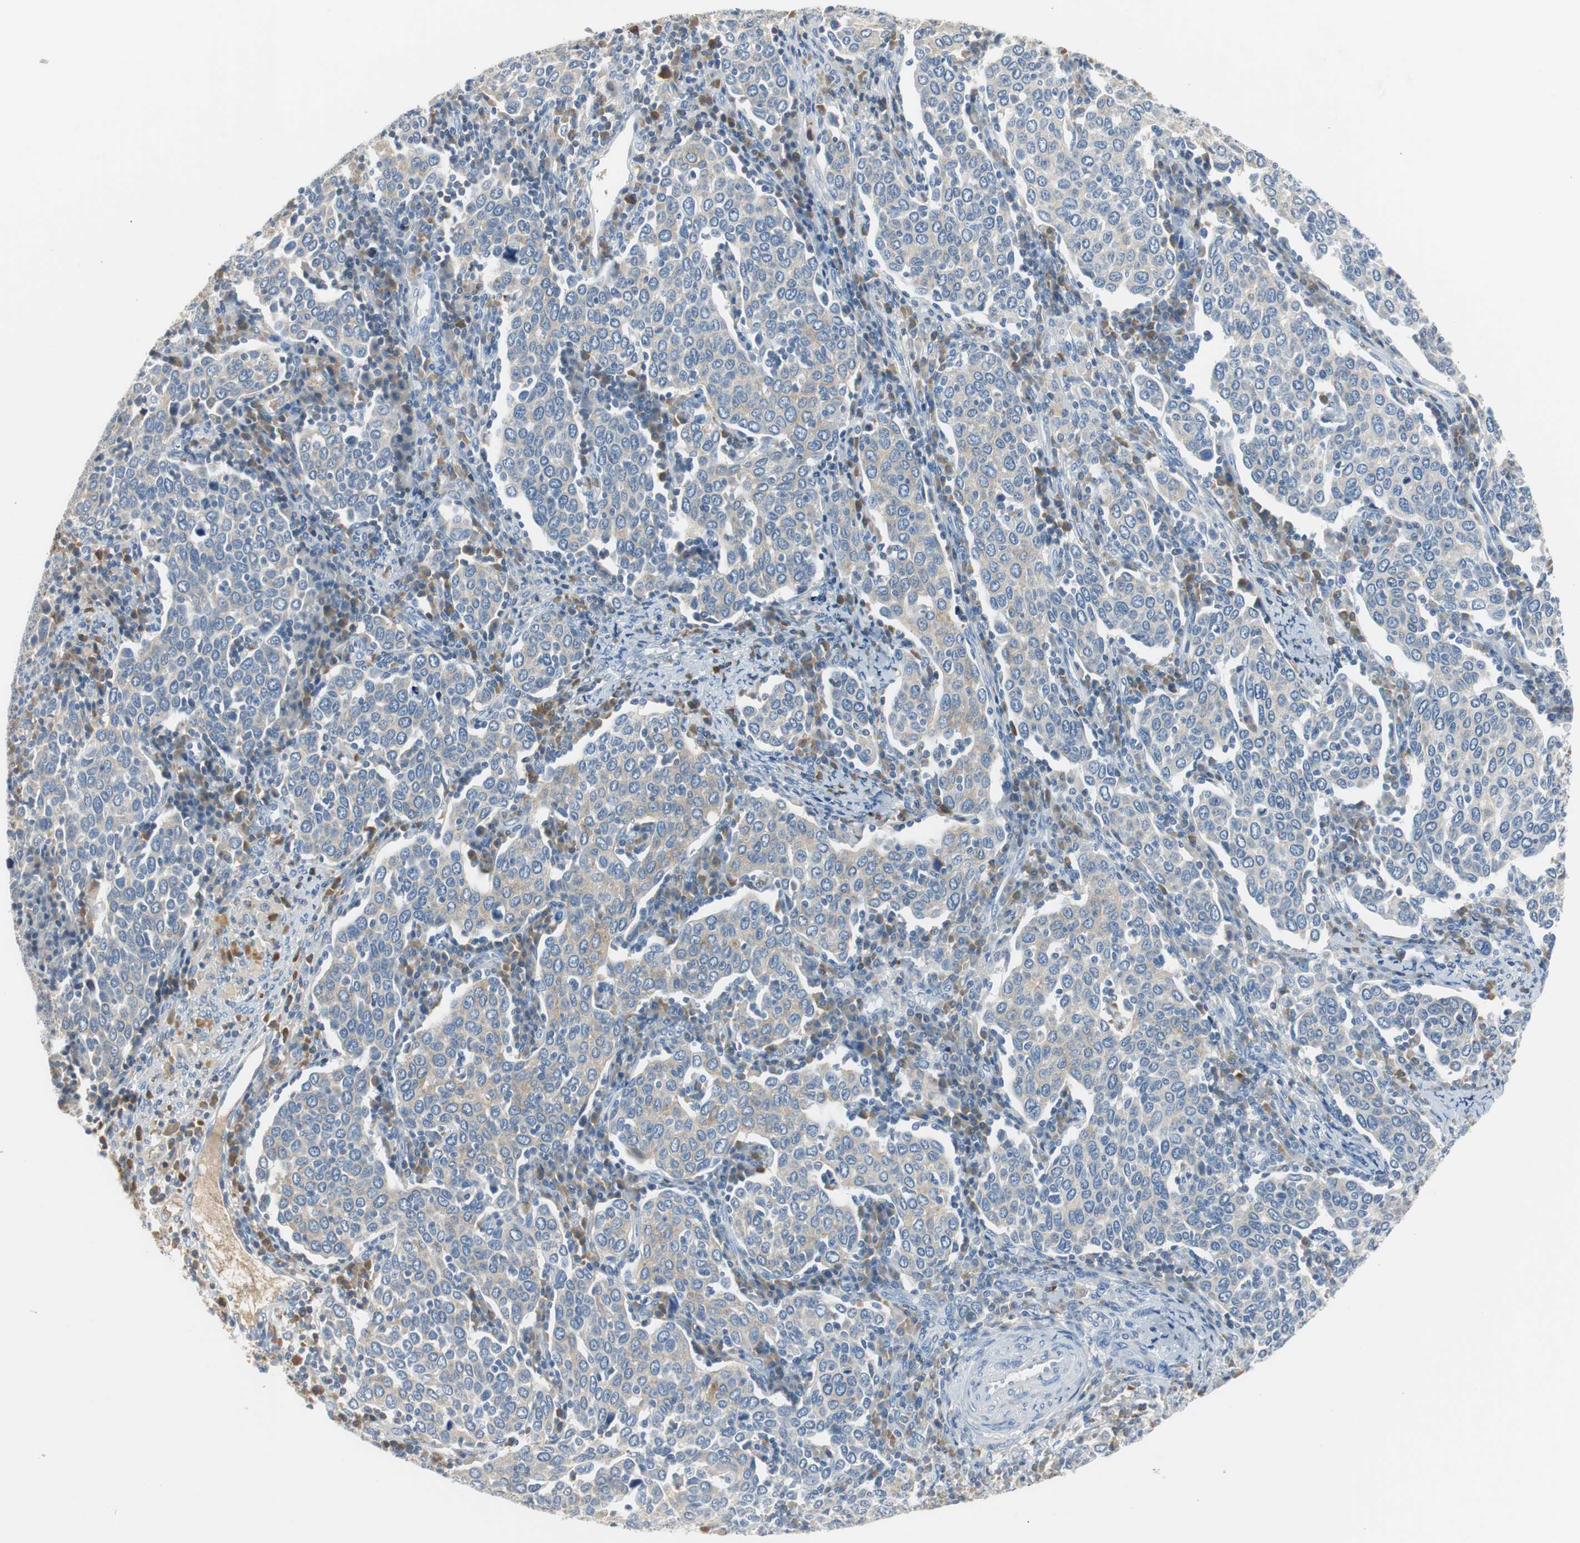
{"staining": {"intensity": "weak", "quantity": "<25%", "location": "cytoplasmic/membranous"}, "tissue": "cervical cancer", "cell_type": "Tumor cells", "image_type": "cancer", "snomed": [{"axis": "morphology", "description": "Squamous cell carcinoma, NOS"}, {"axis": "topography", "description": "Cervix"}], "caption": "Tumor cells show no significant protein staining in cervical cancer (squamous cell carcinoma).", "gene": "SERPINF1", "patient": {"sex": "female", "age": 40}}